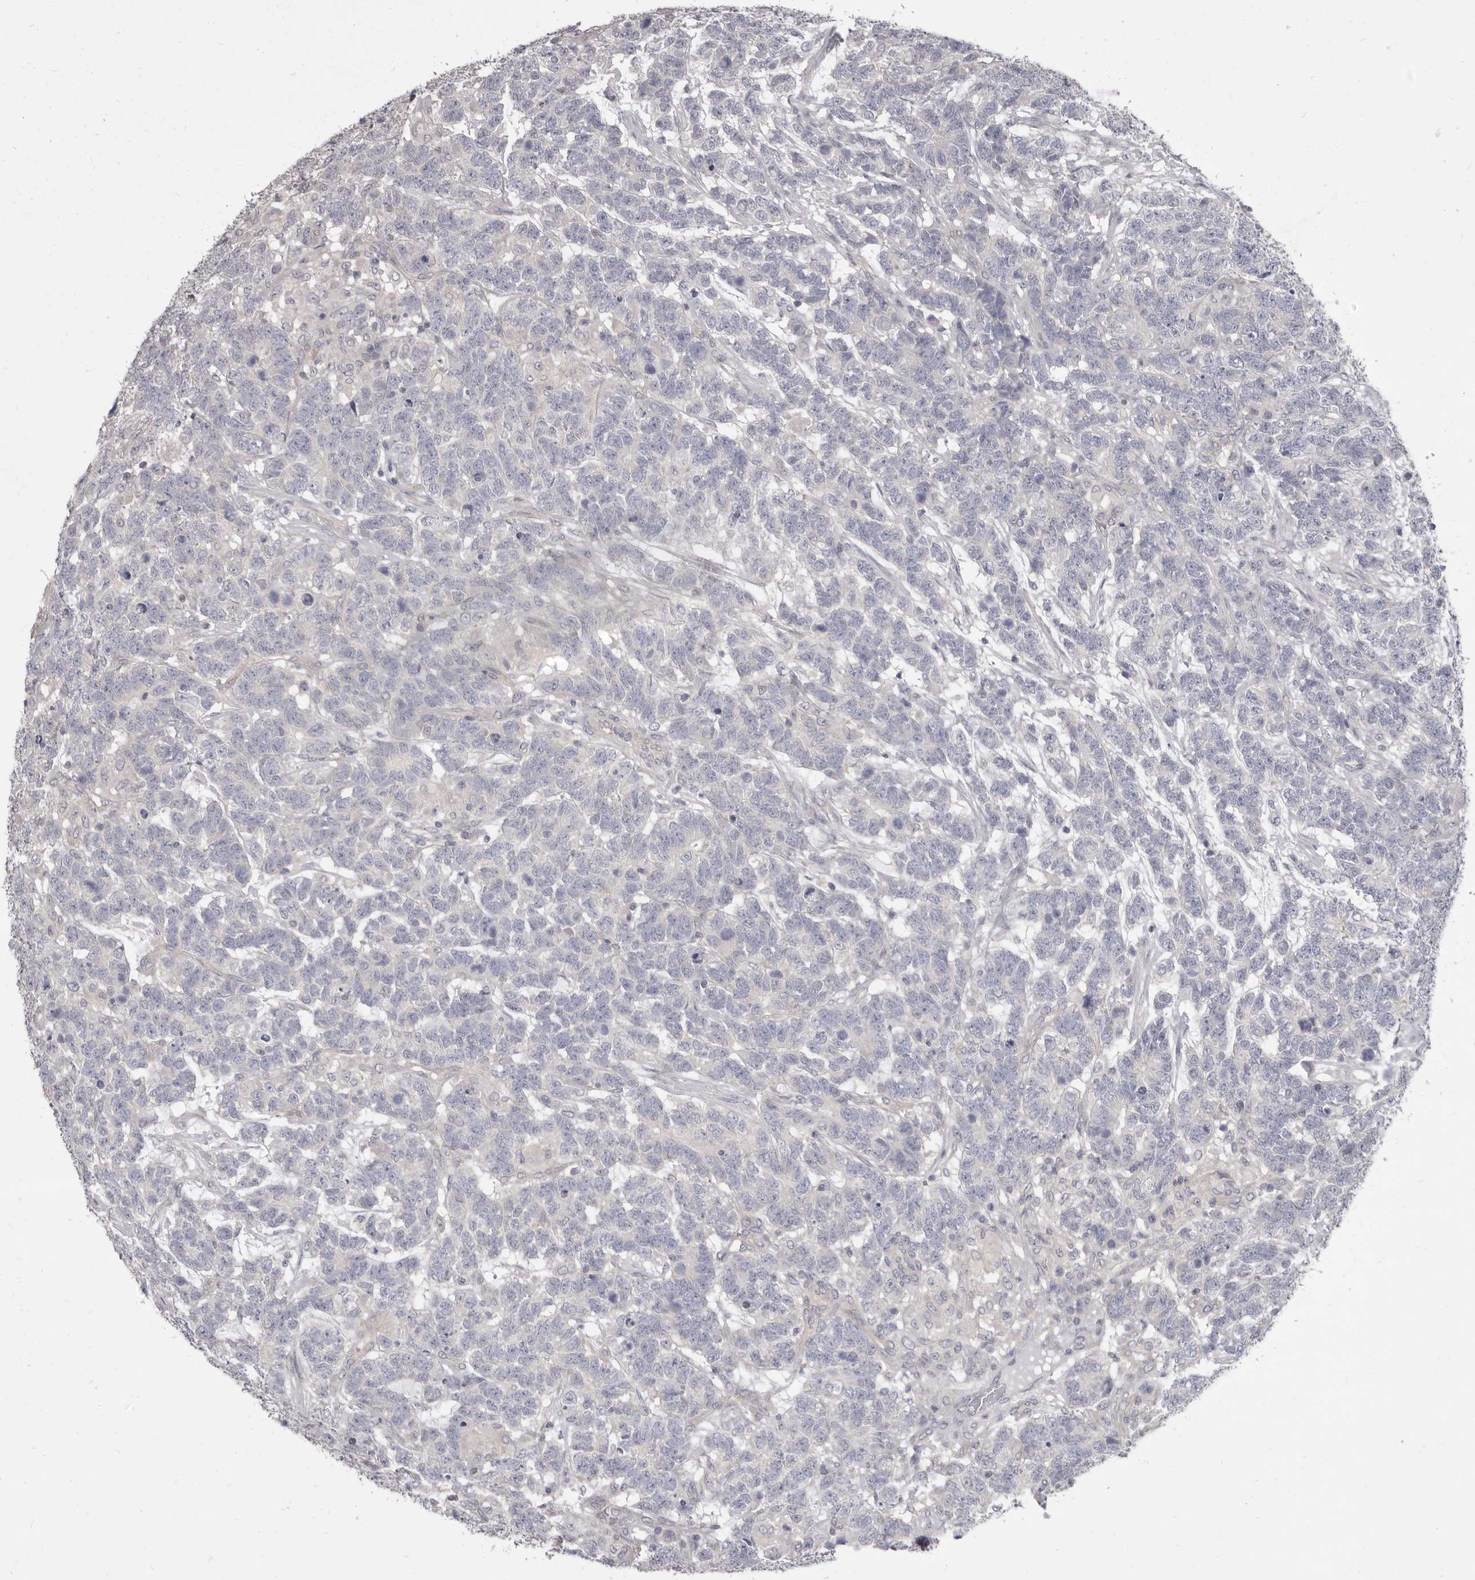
{"staining": {"intensity": "negative", "quantity": "none", "location": "none"}, "tissue": "testis cancer", "cell_type": "Tumor cells", "image_type": "cancer", "snomed": [{"axis": "morphology", "description": "Carcinoma, Embryonal, NOS"}, {"axis": "topography", "description": "Testis"}], "caption": "DAB immunohistochemical staining of human testis cancer (embryonal carcinoma) exhibits no significant staining in tumor cells.", "gene": "GSK3B", "patient": {"sex": "male", "age": 26}}